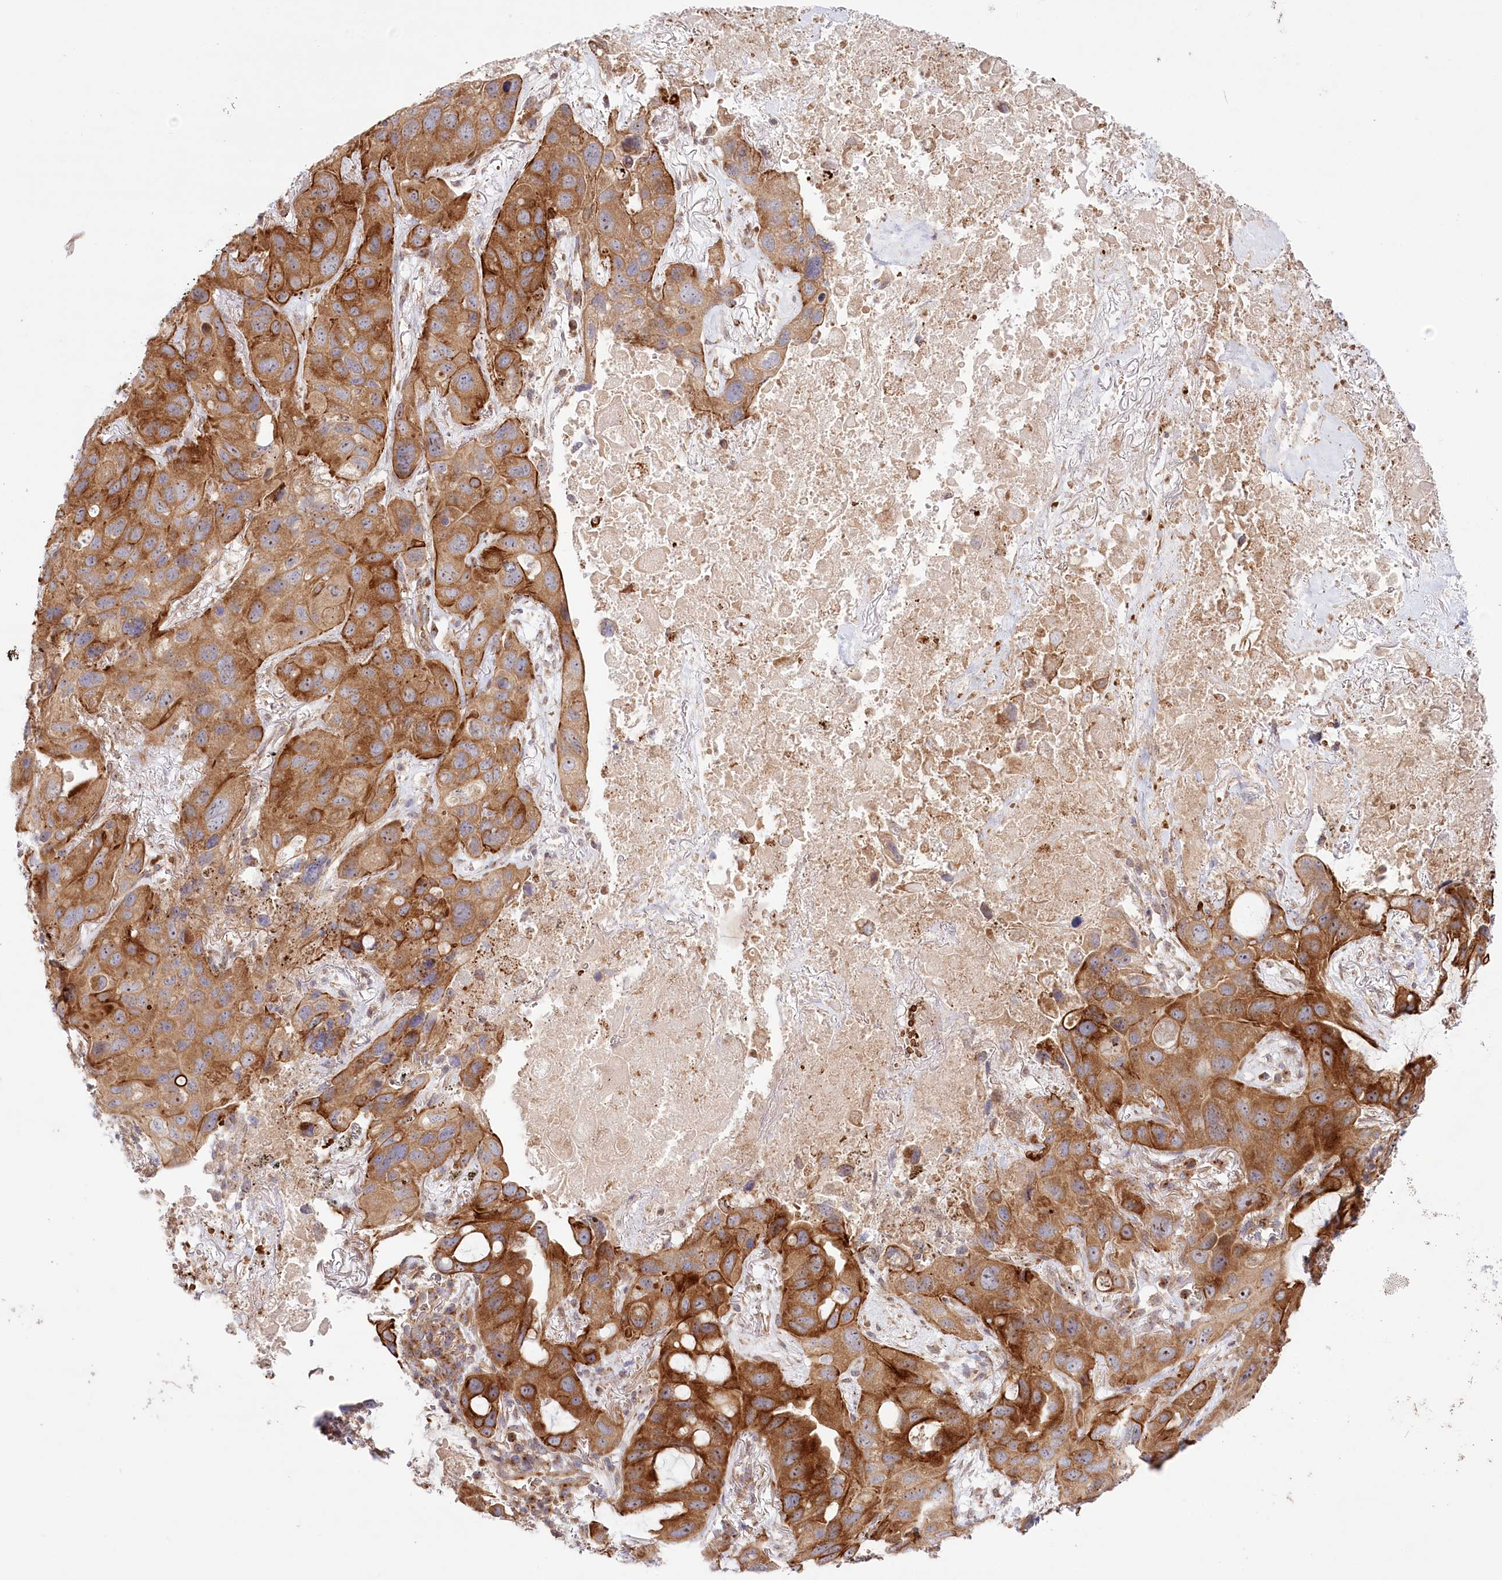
{"staining": {"intensity": "strong", "quantity": ">75%", "location": "cytoplasmic/membranous"}, "tissue": "lung cancer", "cell_type": "Tumor cells", "image_type": "cancer", "snomed": [{"axis": "morphology", "description": "Squamous cell carcinoma, NOS"}, {"axis": "topography", "description": "Lung"}], "caption": "This photomicrograph displays immunohistochemistry staining of human lung cancer, with high strong cytoplasmic/membranous positivity in approximately >75% of tumor cells.", "gene": "COMMD3", "patient": {"sex": "female", "age": 73}}